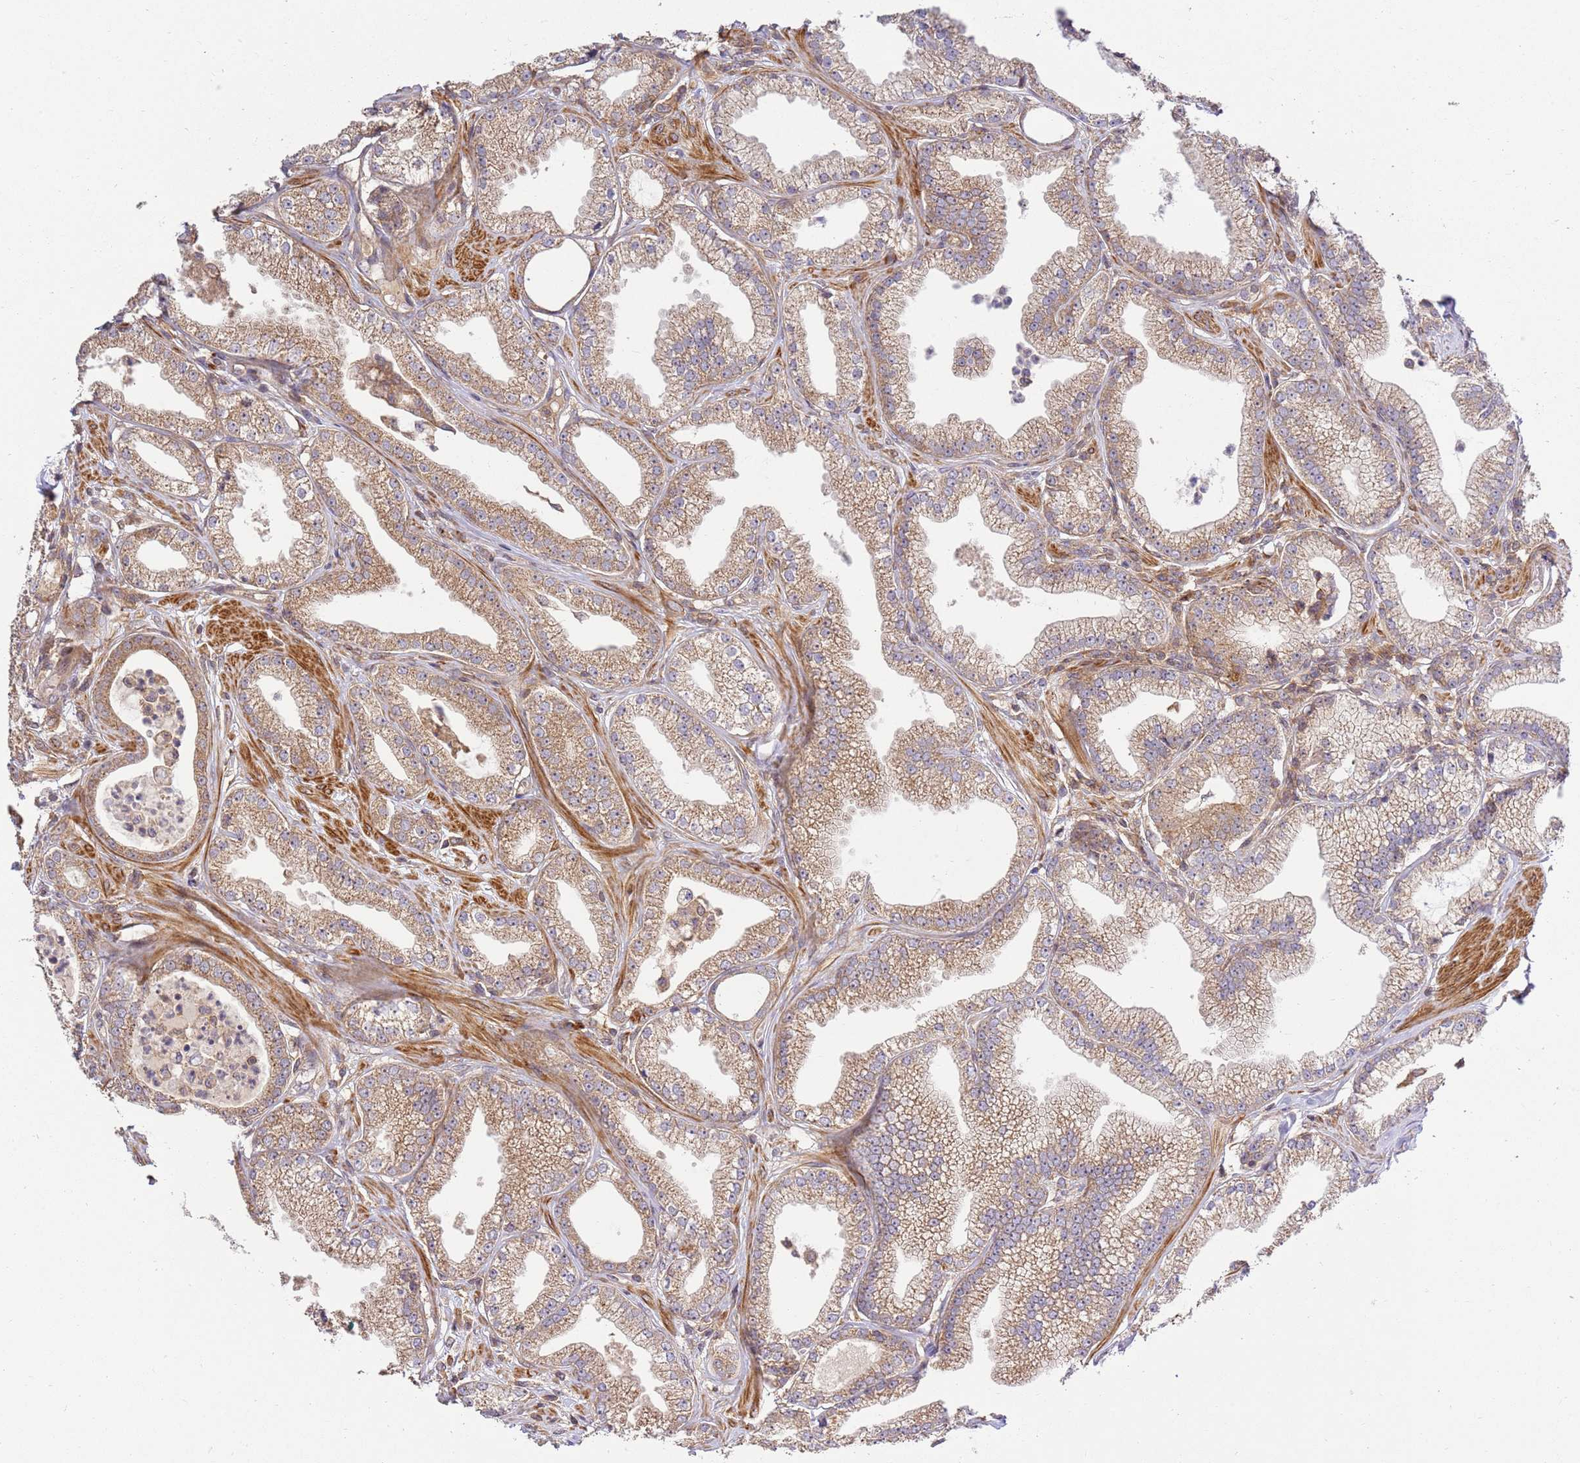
{"staining": {"intensity": "moderate", "quantity": ">75%", "location": "cytoplasmic/membranous"}, "tissue": "prostate cancer", "cell_type": "Tumor cells", "image_type": "cancer", "snomed": [{"axis": "morphology", "description": "Adenocarcinoma, High grade"}, {"axis": "topography", "description": "Prostate"}], "caption": "IHC (DAB (3,3'-diaminobenzidine)) staining of human prostate adenocarcinoma (high-grade) exhibits moderate cytoplasmic/membranous protein expression in about >75% of tumor cells. (brown staining indicates protein expression, while blue staining denotes nuclei).", "gene": "GAREM1", "patient": {"sex": "male", "age": 67}}